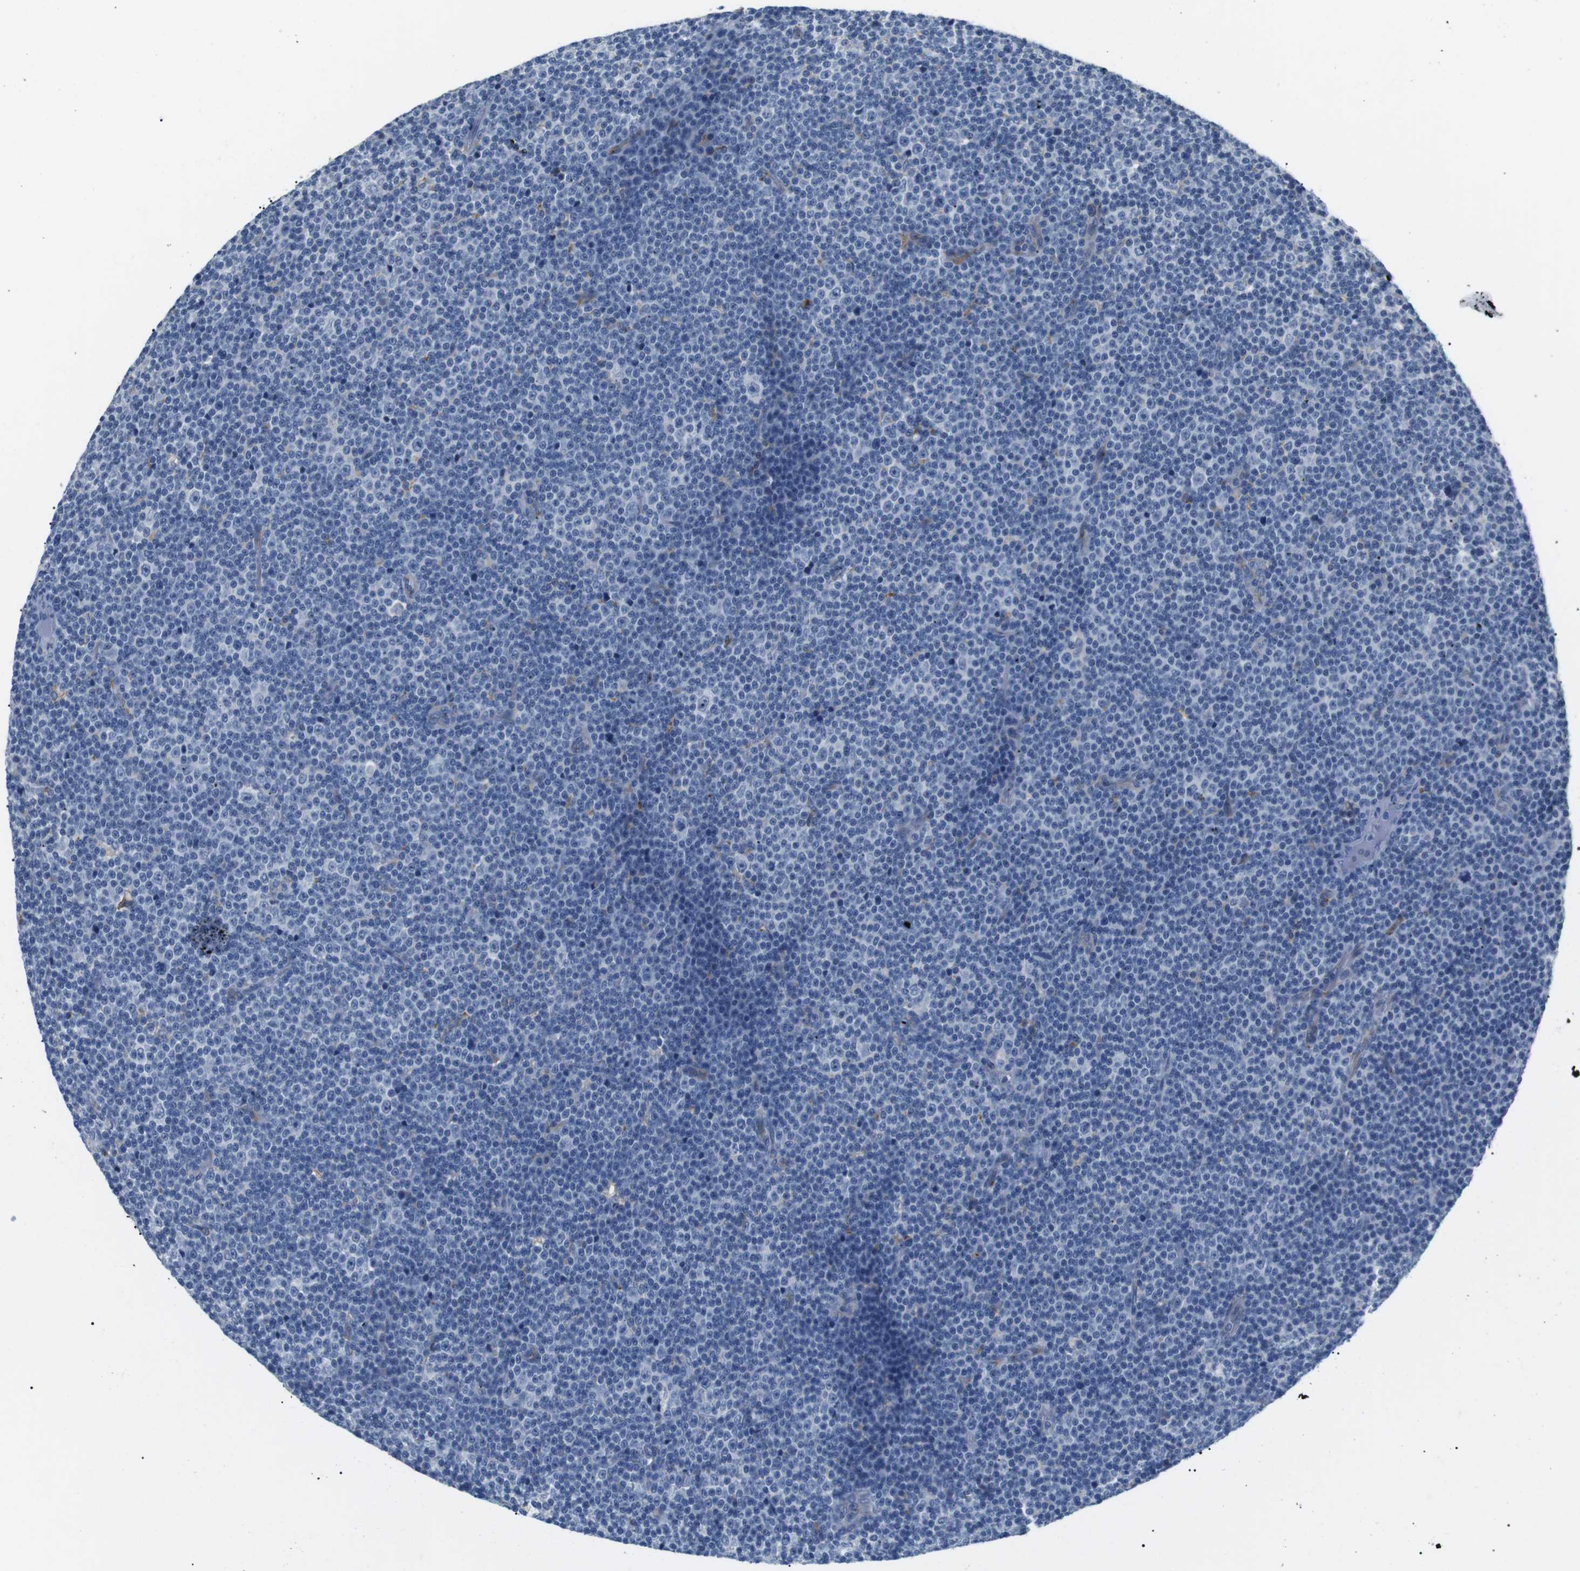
{"staining": {"intensity": "negative", "quantity": "none", "location": "none"}, "tissue": "lymphoma", "cell_type": "Tumor cells", "image_type": "cancer", "snomed": [{"axis": "morphology", "description": "Malignant lymphoma, non-Hodgkin's type, Low grade"}, {"axis": "topography", "description": "Lymph node"}], "caption": "Image shows no significant protein staining in tumor cells of lymphoma.", "gene": "FCGRT", "patient": {"sex": "female", "age": 67}}